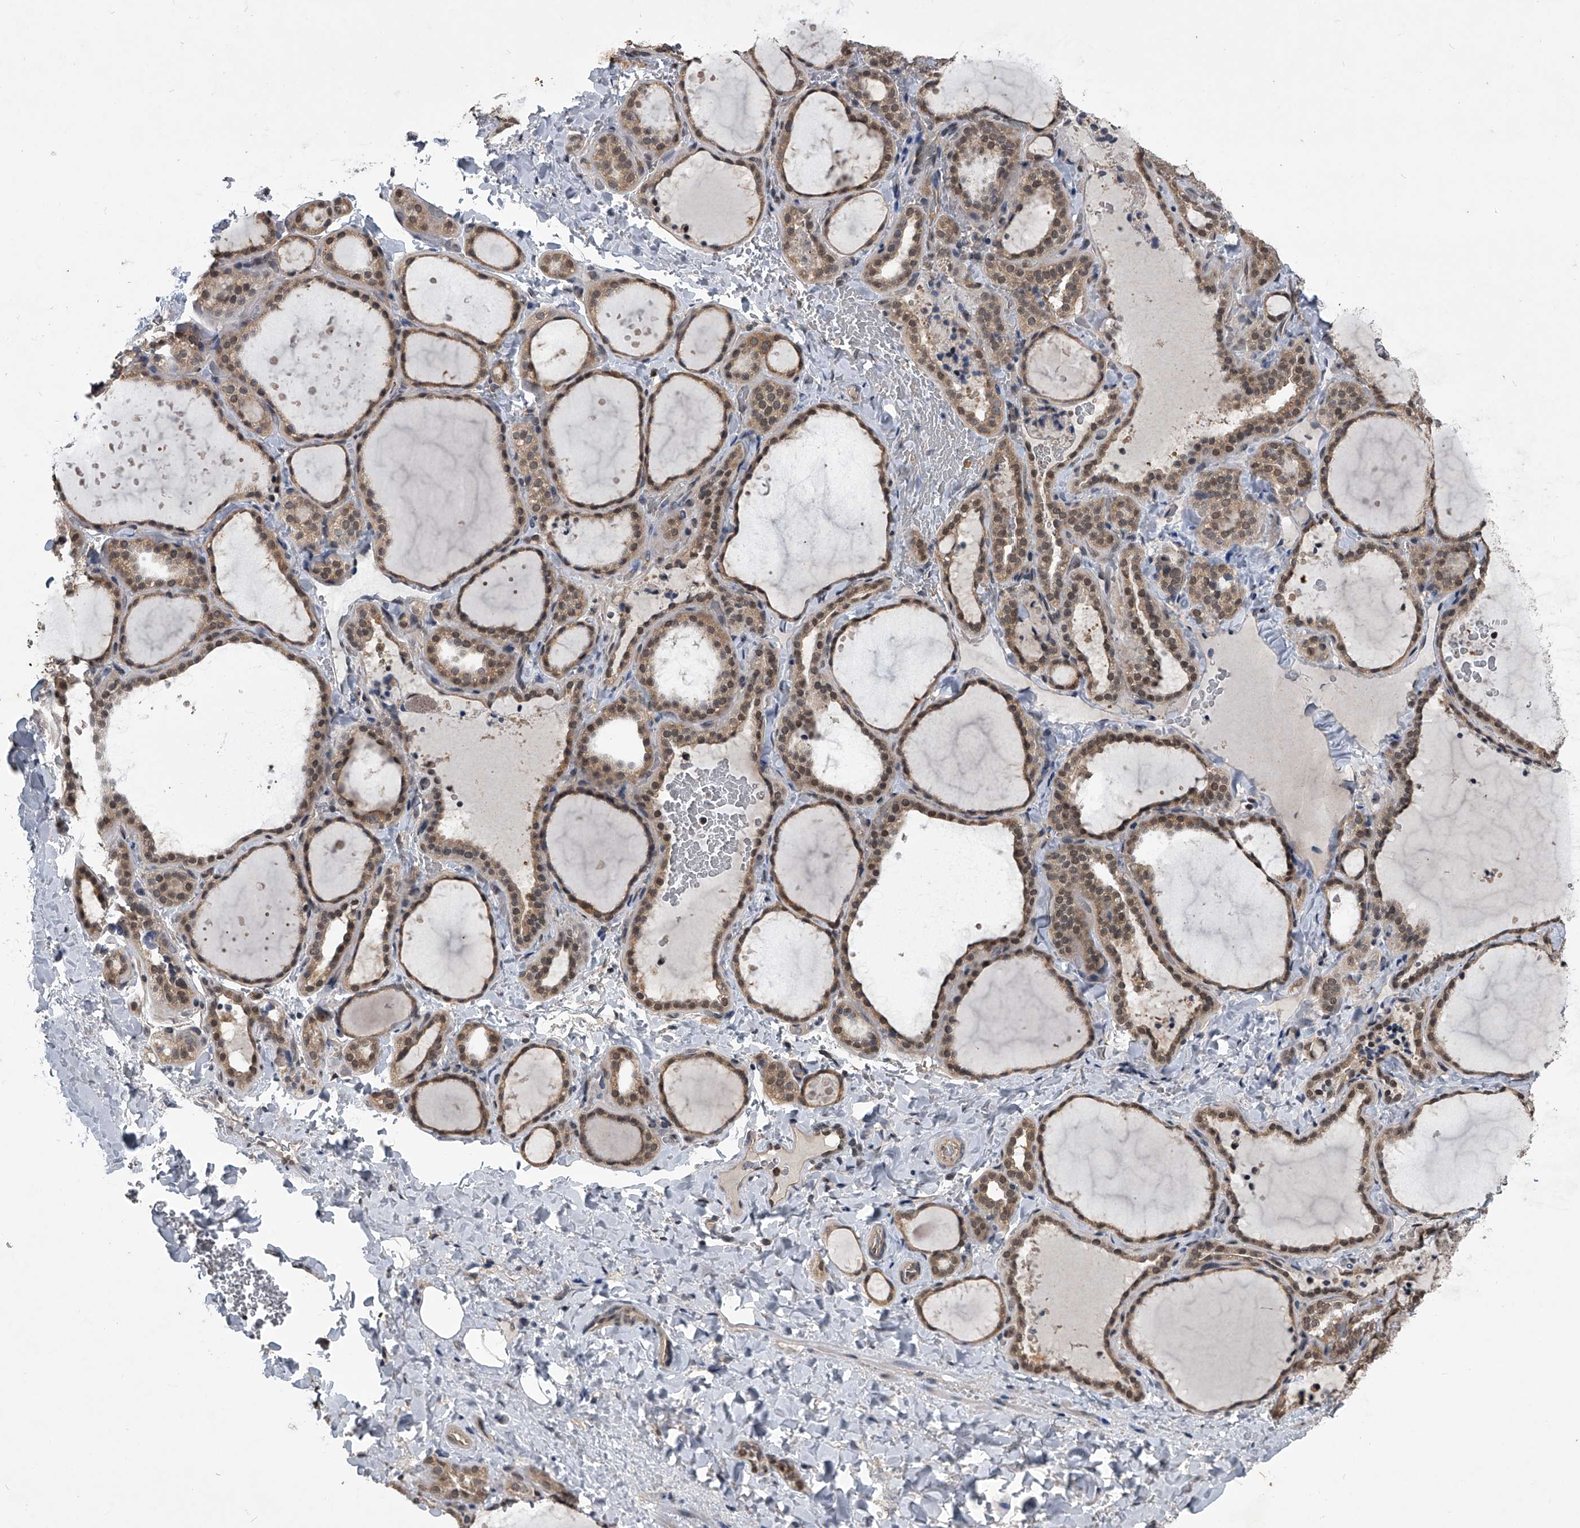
{"staining": {"intensity": "moderate", "quantity": ">75%", "location": "cytoplasmic/membranous,nuclear"}, "tissue": "thyroid gland", "cell_type": "Glandular cells", "image_type": "normal", "snomed": [{"axis": "morphology", "description": "Normal tissue, NOS"}, {"axis": "topography", "description": "Thyroid gland"}], "caption": "Protein expression analysis of benign human thyroid gland reveals moderate cytoplasmic/membranous,nuclear staining in about >75% of glandular cells. The staining was performed using DAB (3,3'-diaminobenzidine), with brown indicating positive protein expression. Nuclei are stained blue with hematoxylin.", "gene": "TSNAX", "patient": {"sex": "female", "age": 22}}